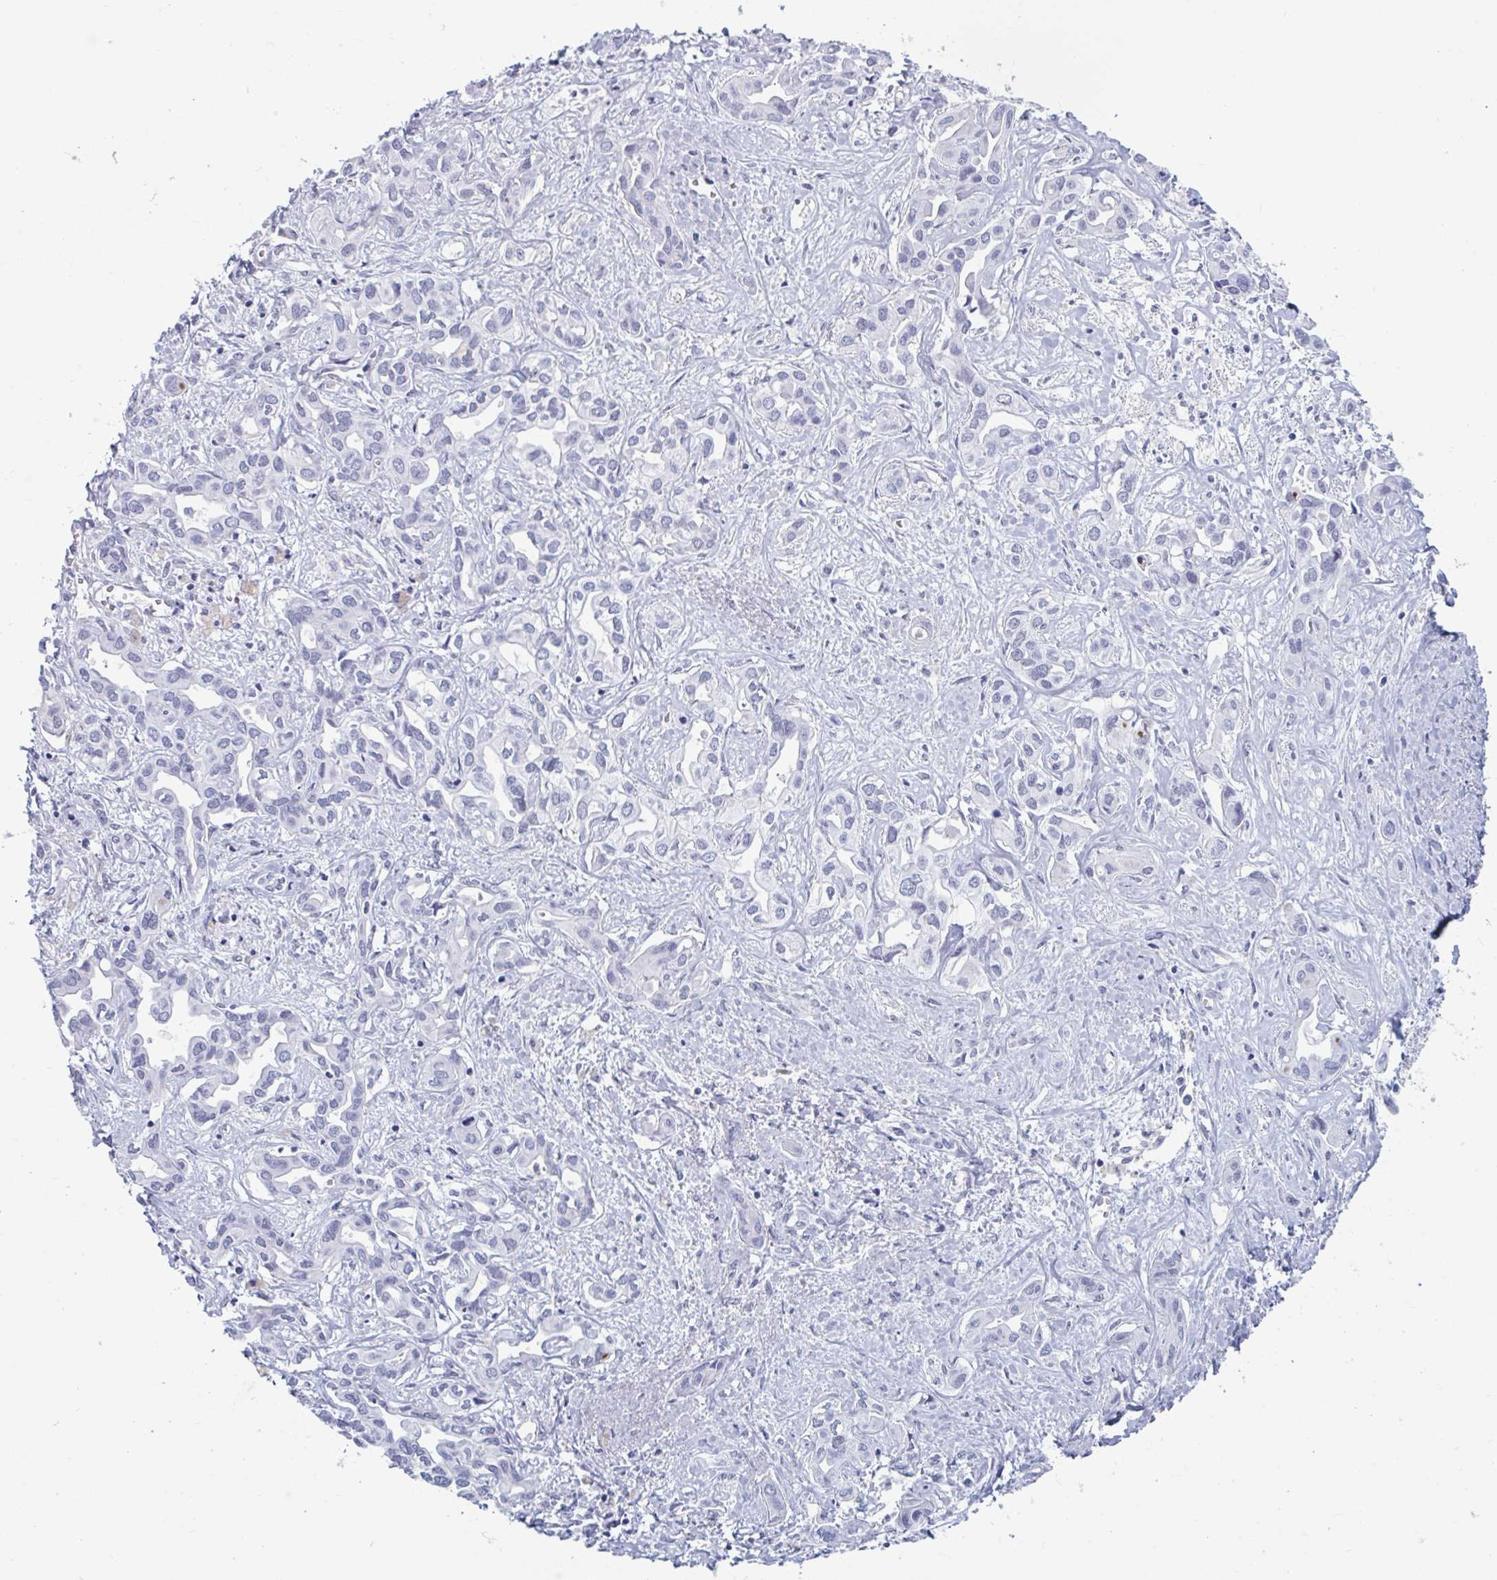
{"staining": {"intensity": "negative", "quantity": "none", "location": "none"}, "tissue": "liver cancer", "cell_type": "Tumor cells", "image_type": "cancer", "snomed": [{"axis": "morphology", "description": "Cholangiocarcinoma"}, {"axis": "topography", "description": "Liver"}], "caption": "Photomicrograph shows no protein staining in tumor cells of cholangiocarcinoma (liver) tissue.", "gene": "MSMB", "patient": {"sex": "female", "age": 64}}